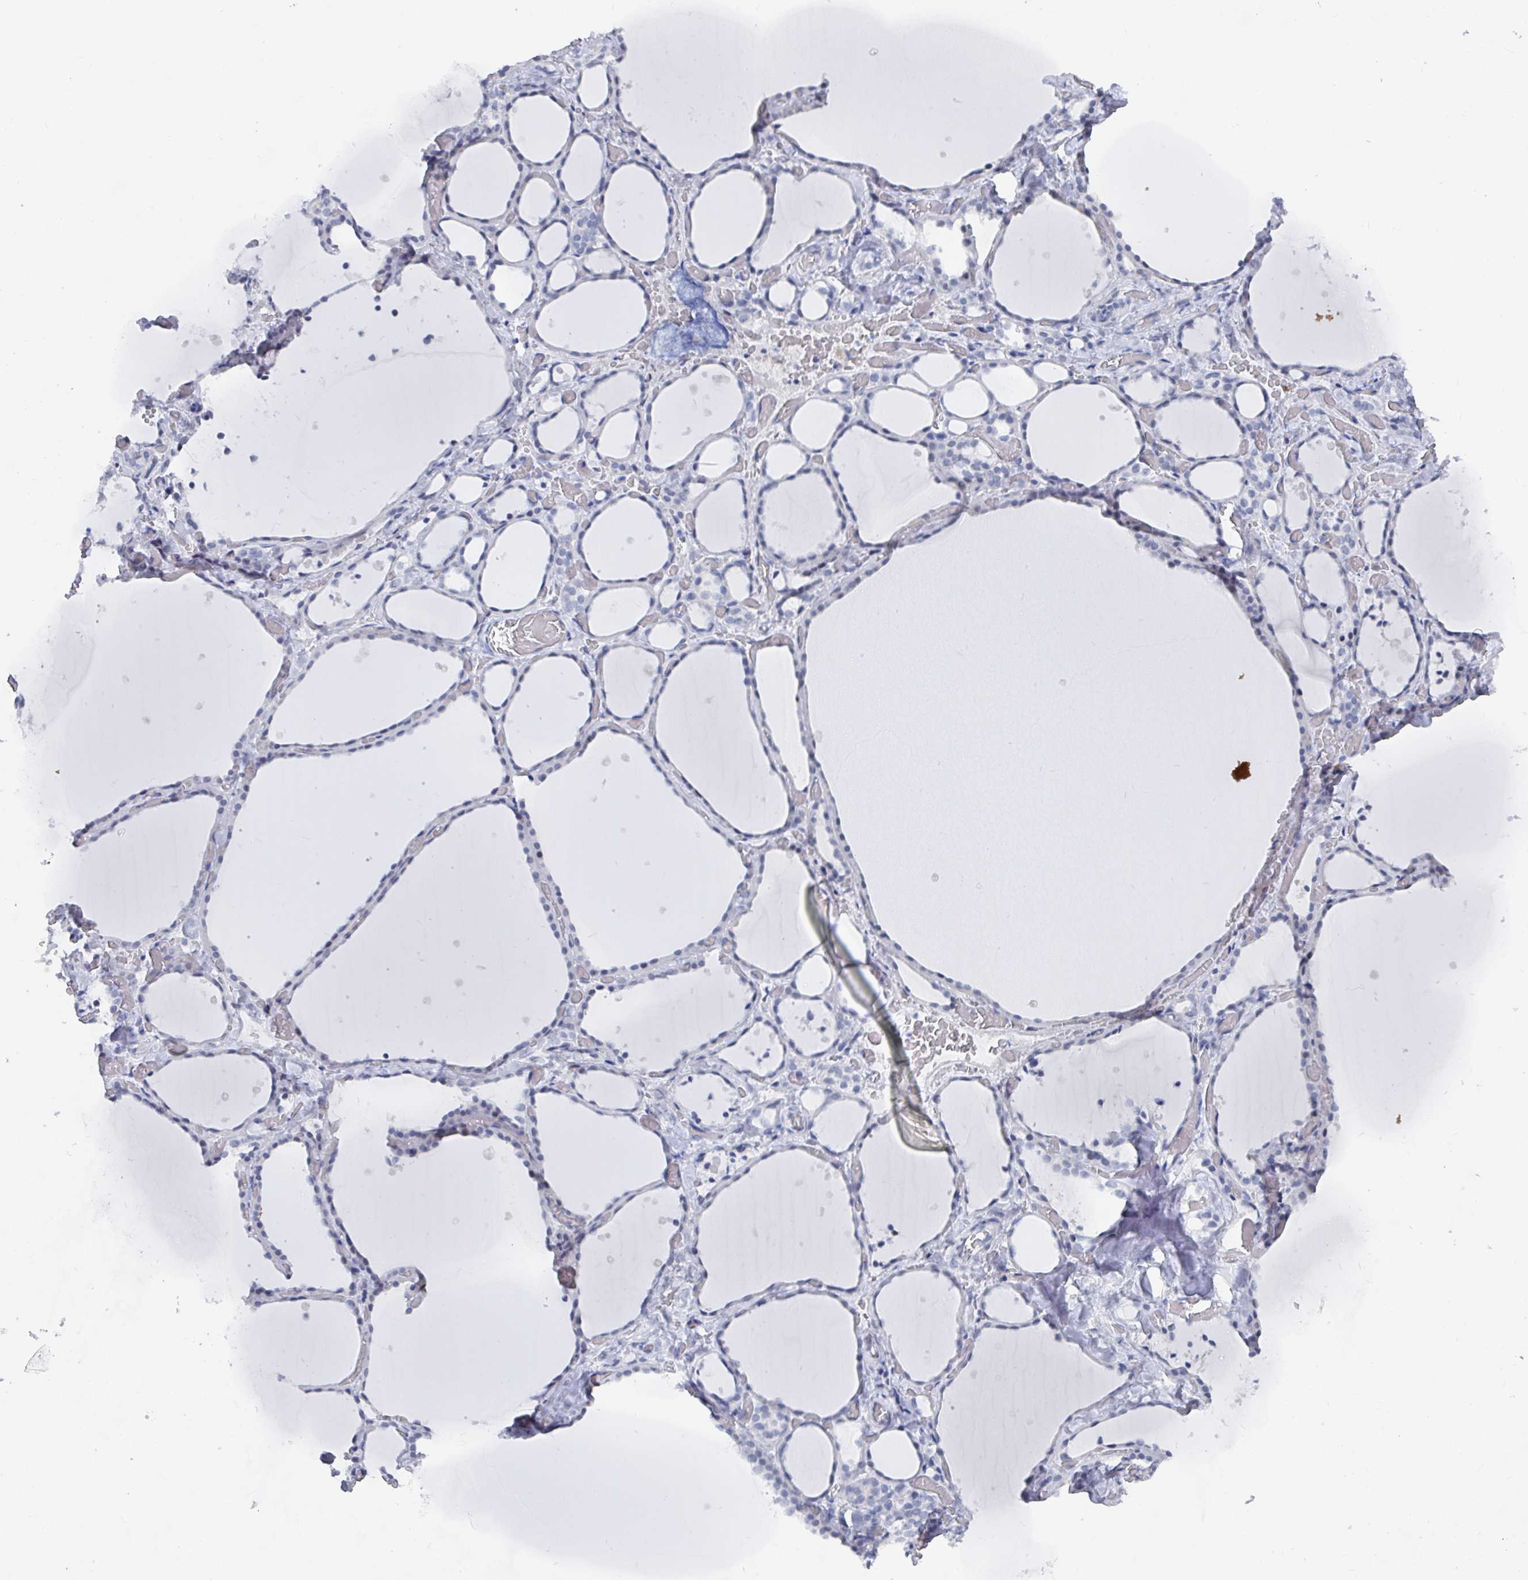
{"staining": {"intensity": "negative", "quantity": "none", "location": "none"}, "tissue": "thyroid gland", "cell_type": "Glandular cells", "image_type": "normal", "snomed": [{"axis": "morphology", "description": "Normal tissue, NOS"}, {"axis": "topography", "description": "Thyroid gland"}], "caption": "Immunohistochemical staining of unremarkable human thyroid gland displays no significant positivity in glandular cells. (DAB (3,3'-diaminobenzidine) immunohistochemistry (IHC) visualized using brightfield microscopy, high magnification).", "gene": "CAMKV", "patient": {"sex": "female", "age": 36}}